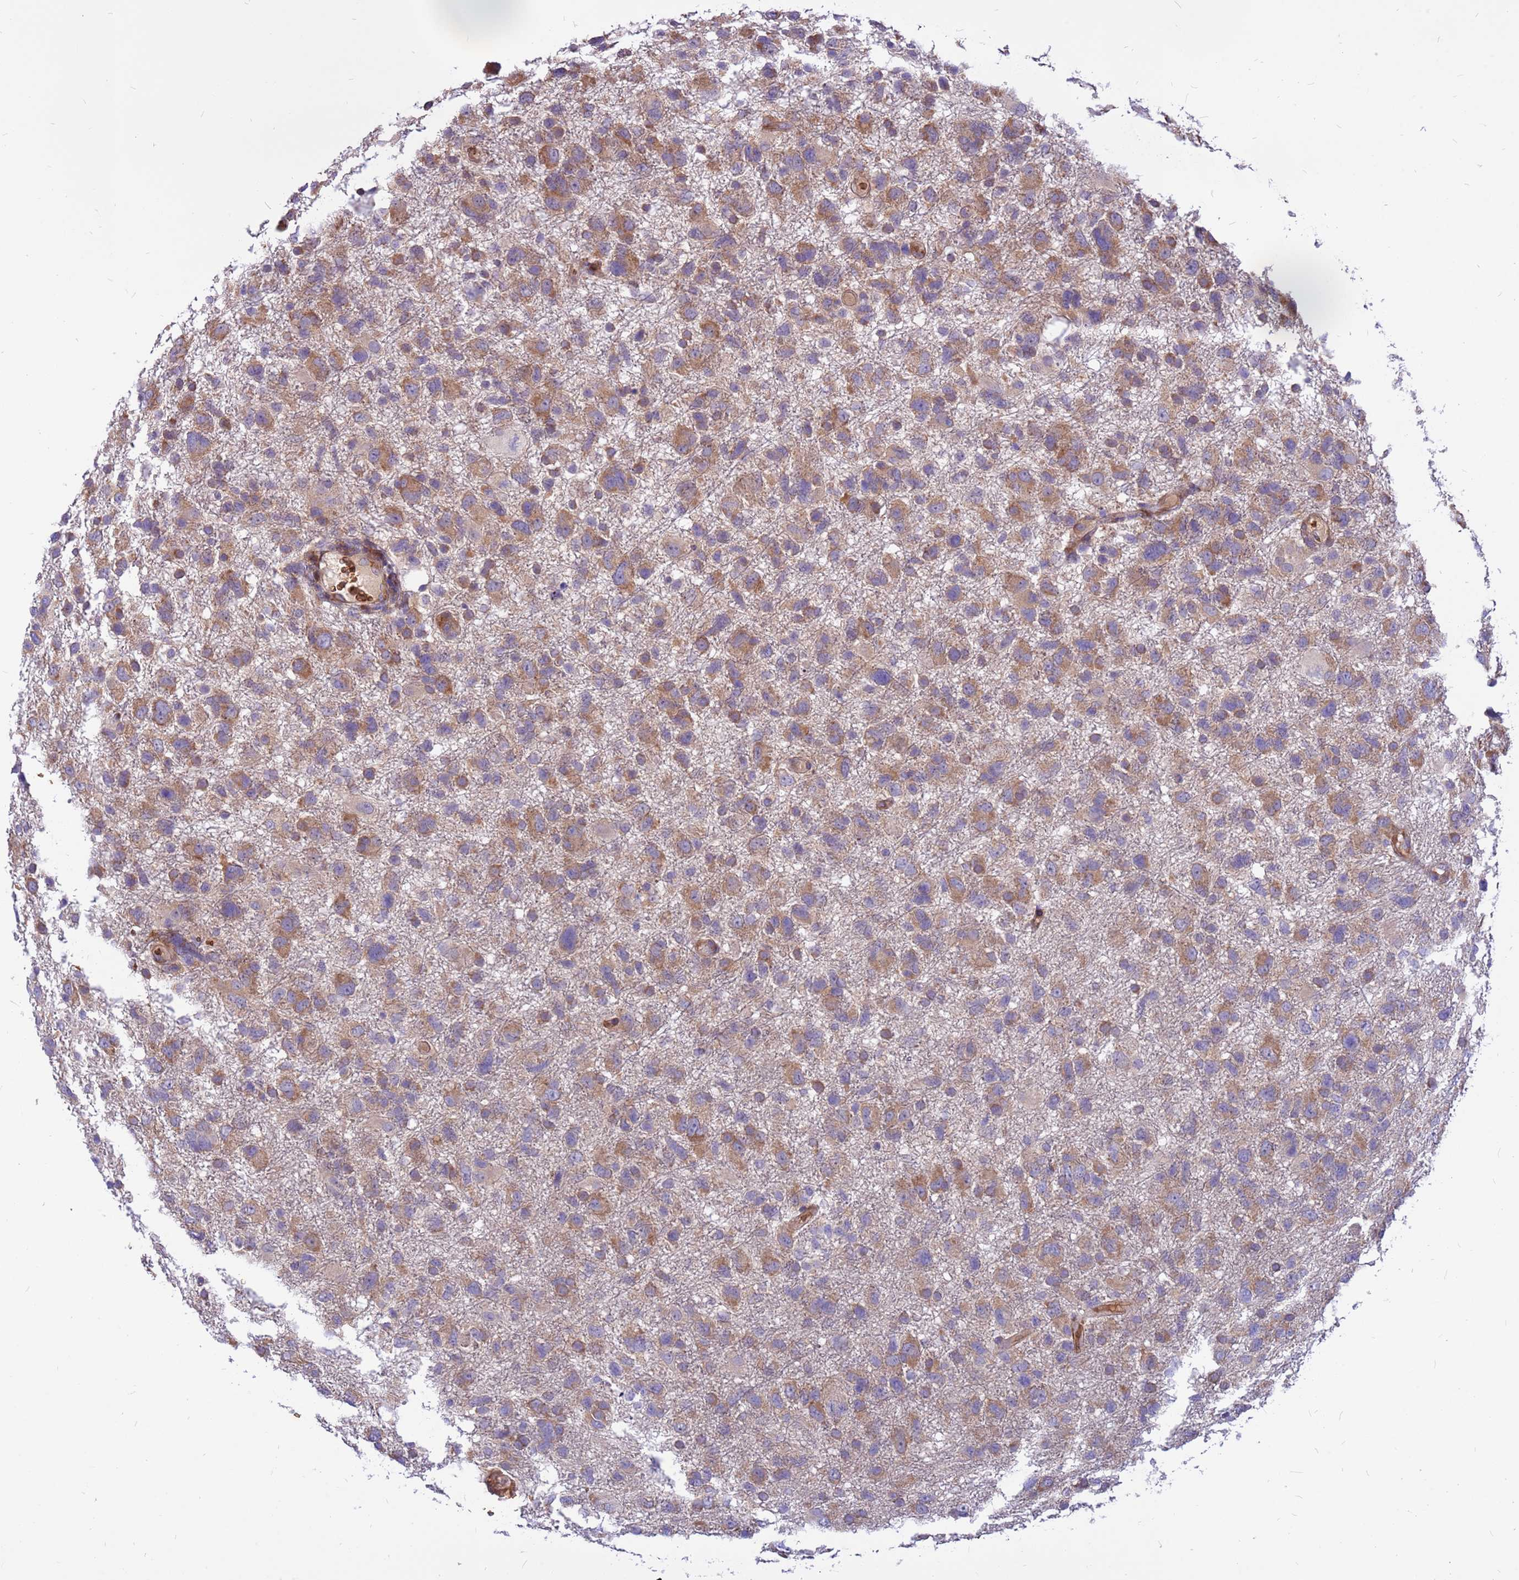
{"staining": {"intensity": "moderate", "quantity": ">75%", "location": "cytoplasmic/membranous"}, "tissue": "glioma", "cell_type": "Tumor cells", "image_type": "cancer", "snomed": [{"axis": "morphology", "description": "Glioma, malignant, High grade"}, {"axis": "topography", "description": "Brain"}], "caption": "This image demonstrates glioma stained with immunohistochemistry to label a protein in brown. The cytoplasmic/membranous of tumor cells show moderate positivity for the protein. Nuclei are counter-stained blue.", "gene": "ZNF669", "patient": {"sex": "male", "age": 61}}